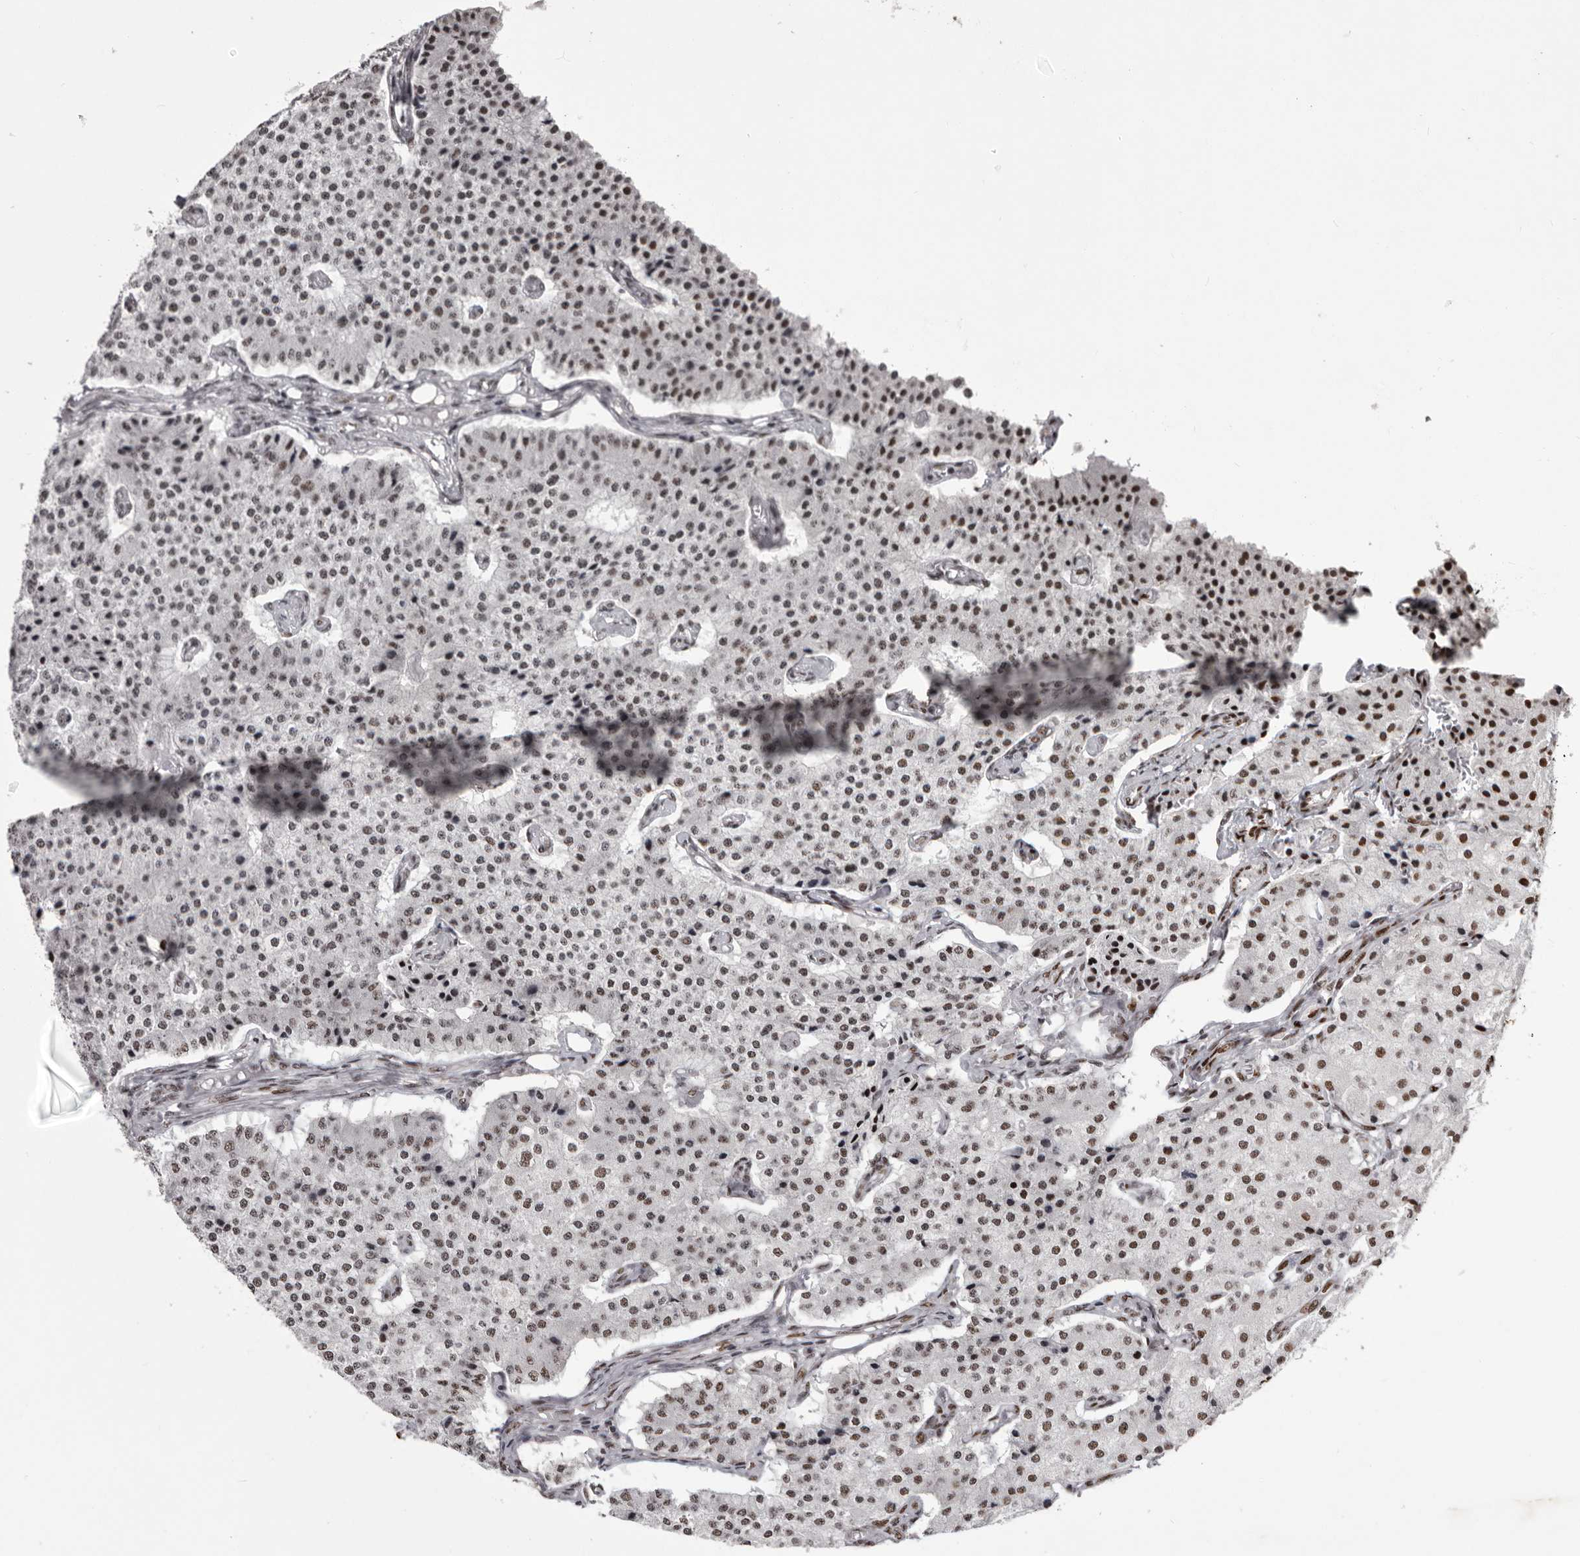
{"staining": {"intensity": "moderate", "quantity": ">75%", "location": "nuclear"}, "tissue": "carcinoid", "cell_type": "Tumor cells", "image_type": "cancer", "snomed": [{"axis": "morphology", "description": "Carcinoid, malignant, NOS"}, {"axis": "topography", "description": "Colon"}], "caption": "This photomicrograph reveals immunohistochemistry (IHC) staining of carcinoid, with medium moderate nuclear expression in approximately >75% of tumor cells.", "gene": "NUMA1", "patient": {"sex": "female", "age": 52}}